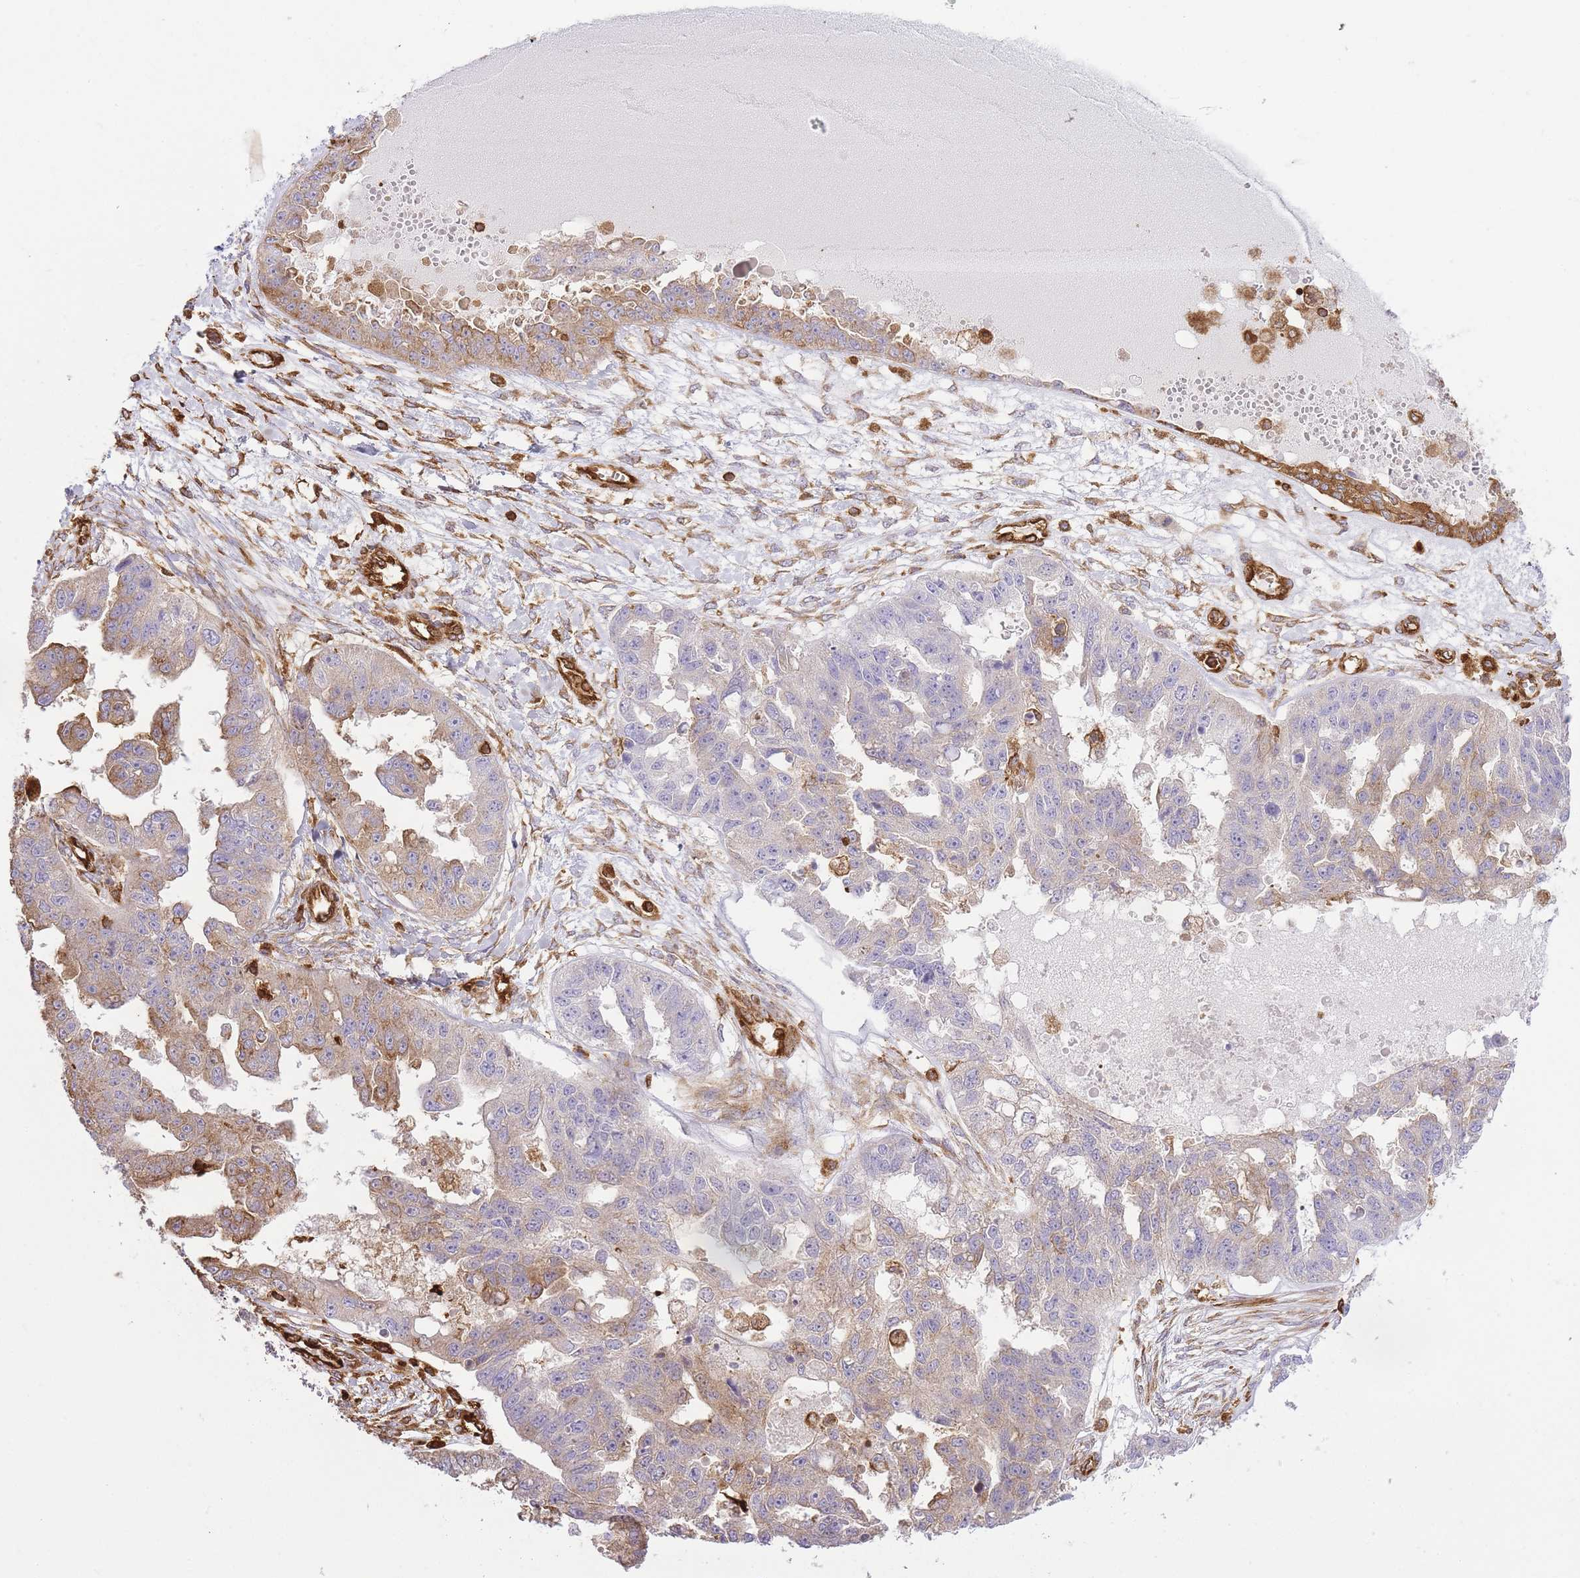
{"staining": {"intensity": "weak", "quantity": "25%-75%", "location": "cytoplasmic/membranous"}, "tissue": "ovarian cancer", "cell_type": "Tumor cells", "image_type": "cancer", "snomed": [{"axis": "morphology", "description": "Cystadenocarcinoma, serous, NOS"}, {"axis": "topography", "description": "Ovary"}], "caption": "A brown stain labels weak cytoplasmic/membranous expression of a protein in human serous cystadenocarcinoma (ovarian) tumor cells.", "gene": "MSN", "patient": {"sex": "female", "age": 58}}